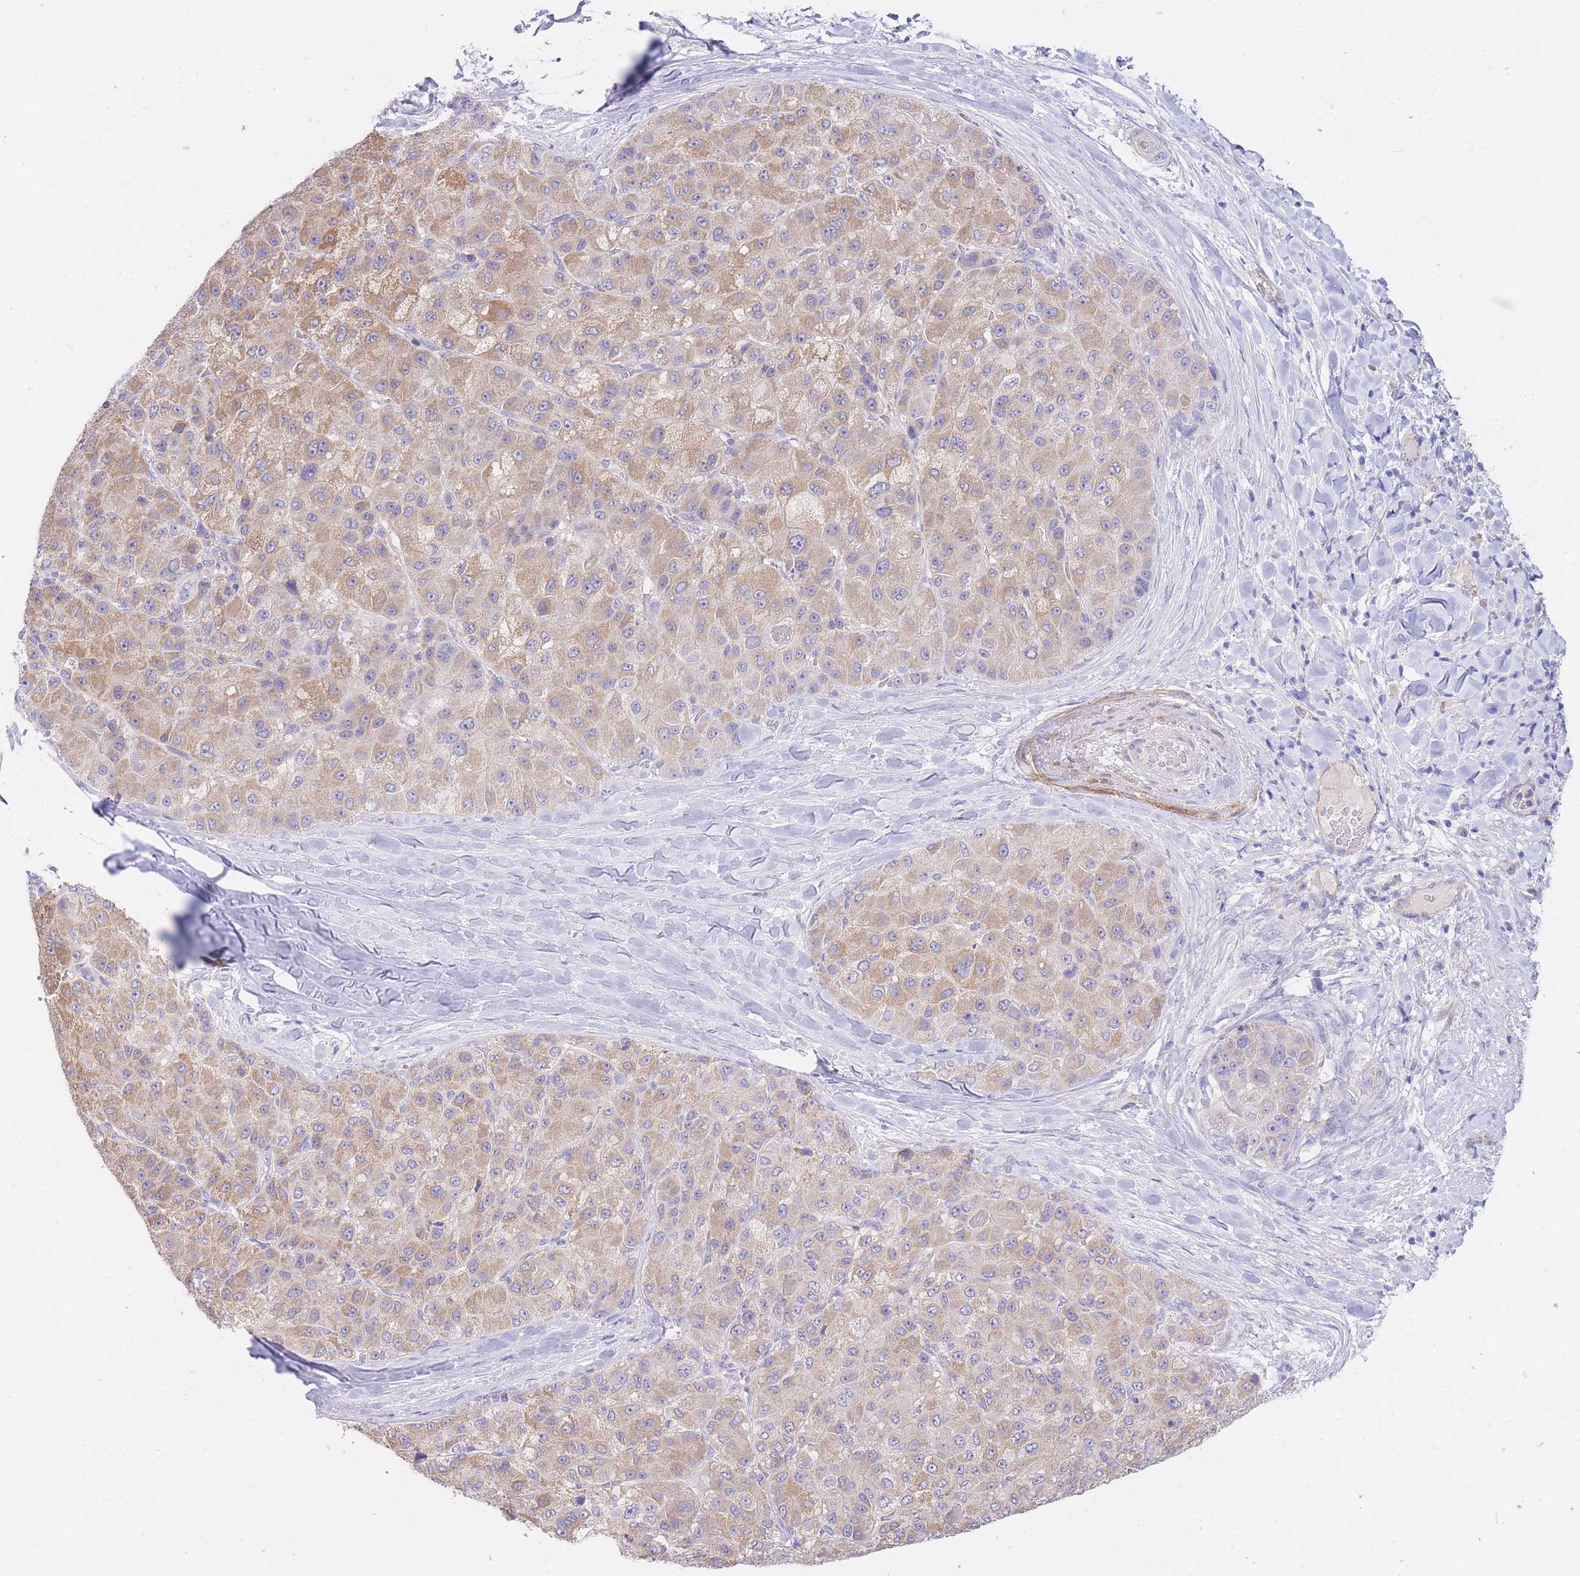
{"staining": {"intensity": "moderate", "quantity": "25%-75%", "location": "cytoplasmic/membranous"}, "tissue": "liver cancer", "cell_type": "Tumor cells", "image_type": "cancer", "snomed": [{"axis": "morphology", "description": "Carcinoma, Hepatocellular, NOS"}, {"axis": "topography", "description": "Liver"}], "caption": "Tumor cells exhibit medium levels of moderate cytoplasmic/membranous positivity in about 25%-75% of cells in human liver hepatocellular carcinoma.", "gene": "PGM1", "patient": {"sex": "male", "age": 80}}